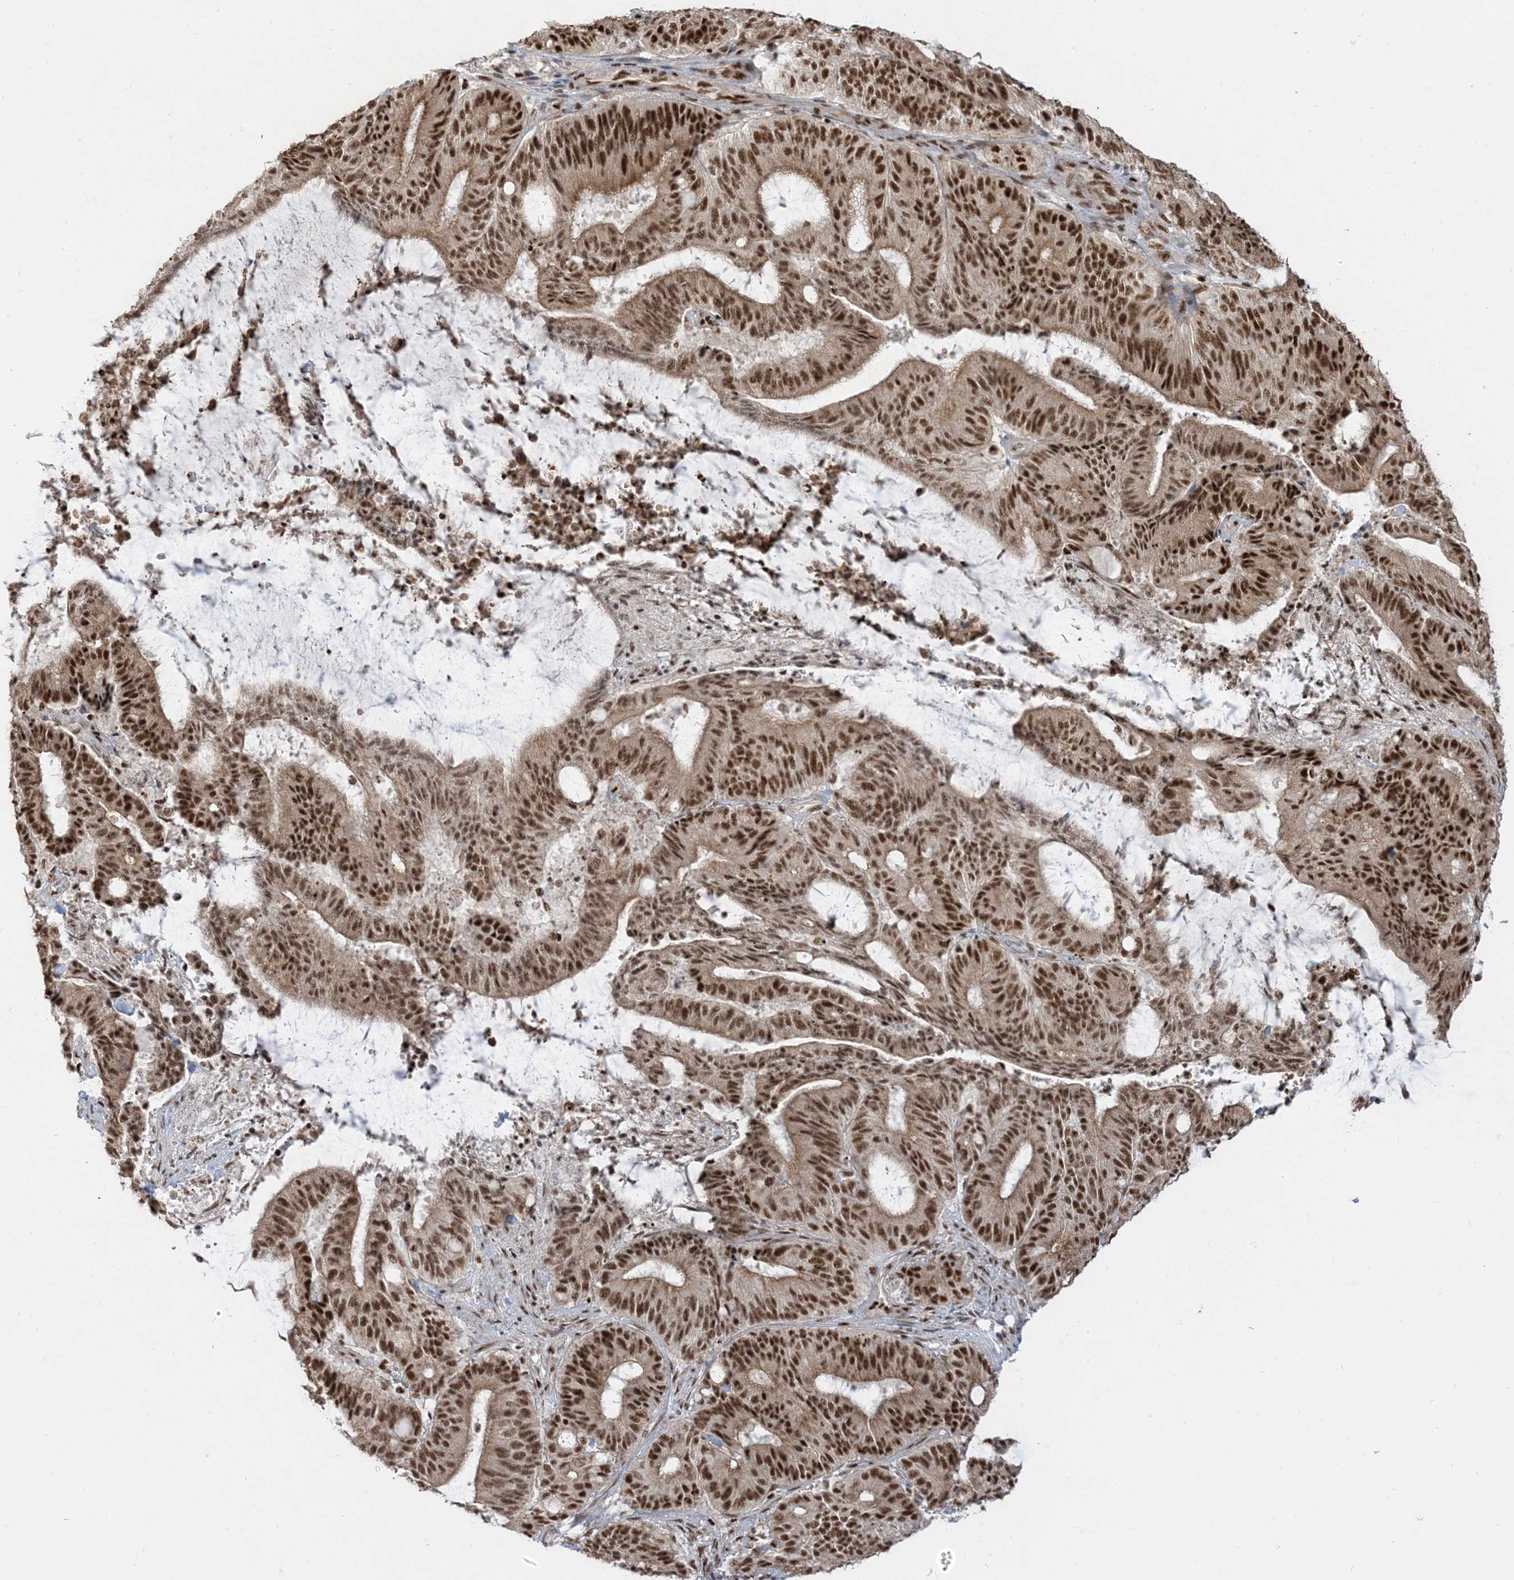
{"staining": {"intensity": "strong", "quantity": ">75%", "location": "nuclear"}, "tissue": "liver cancer", "cell_type": "Tumor cells", "image_type": "cancer", "snomed": [{"axis": "morphology", "description": "Normal tissue, NOS"}, {"axis": "morphology", "description": "Cholangiocarcinoma"}, {"axis": "topography", "description": "Liver"}, {"axis": "topography", "description": "Peripheral nerve tissue"}], "caption": "This histopathology image reveals cholangiocarcinoma (liver) stained with immunohistochemistry (IHC) to label a protein in brown. The nuclear of tumor cells show strong positivity for the protein. Nuclei are counter-stained blue.", "gene": "ARGLU1", "patient": {"sex": "female", "age": 73}}